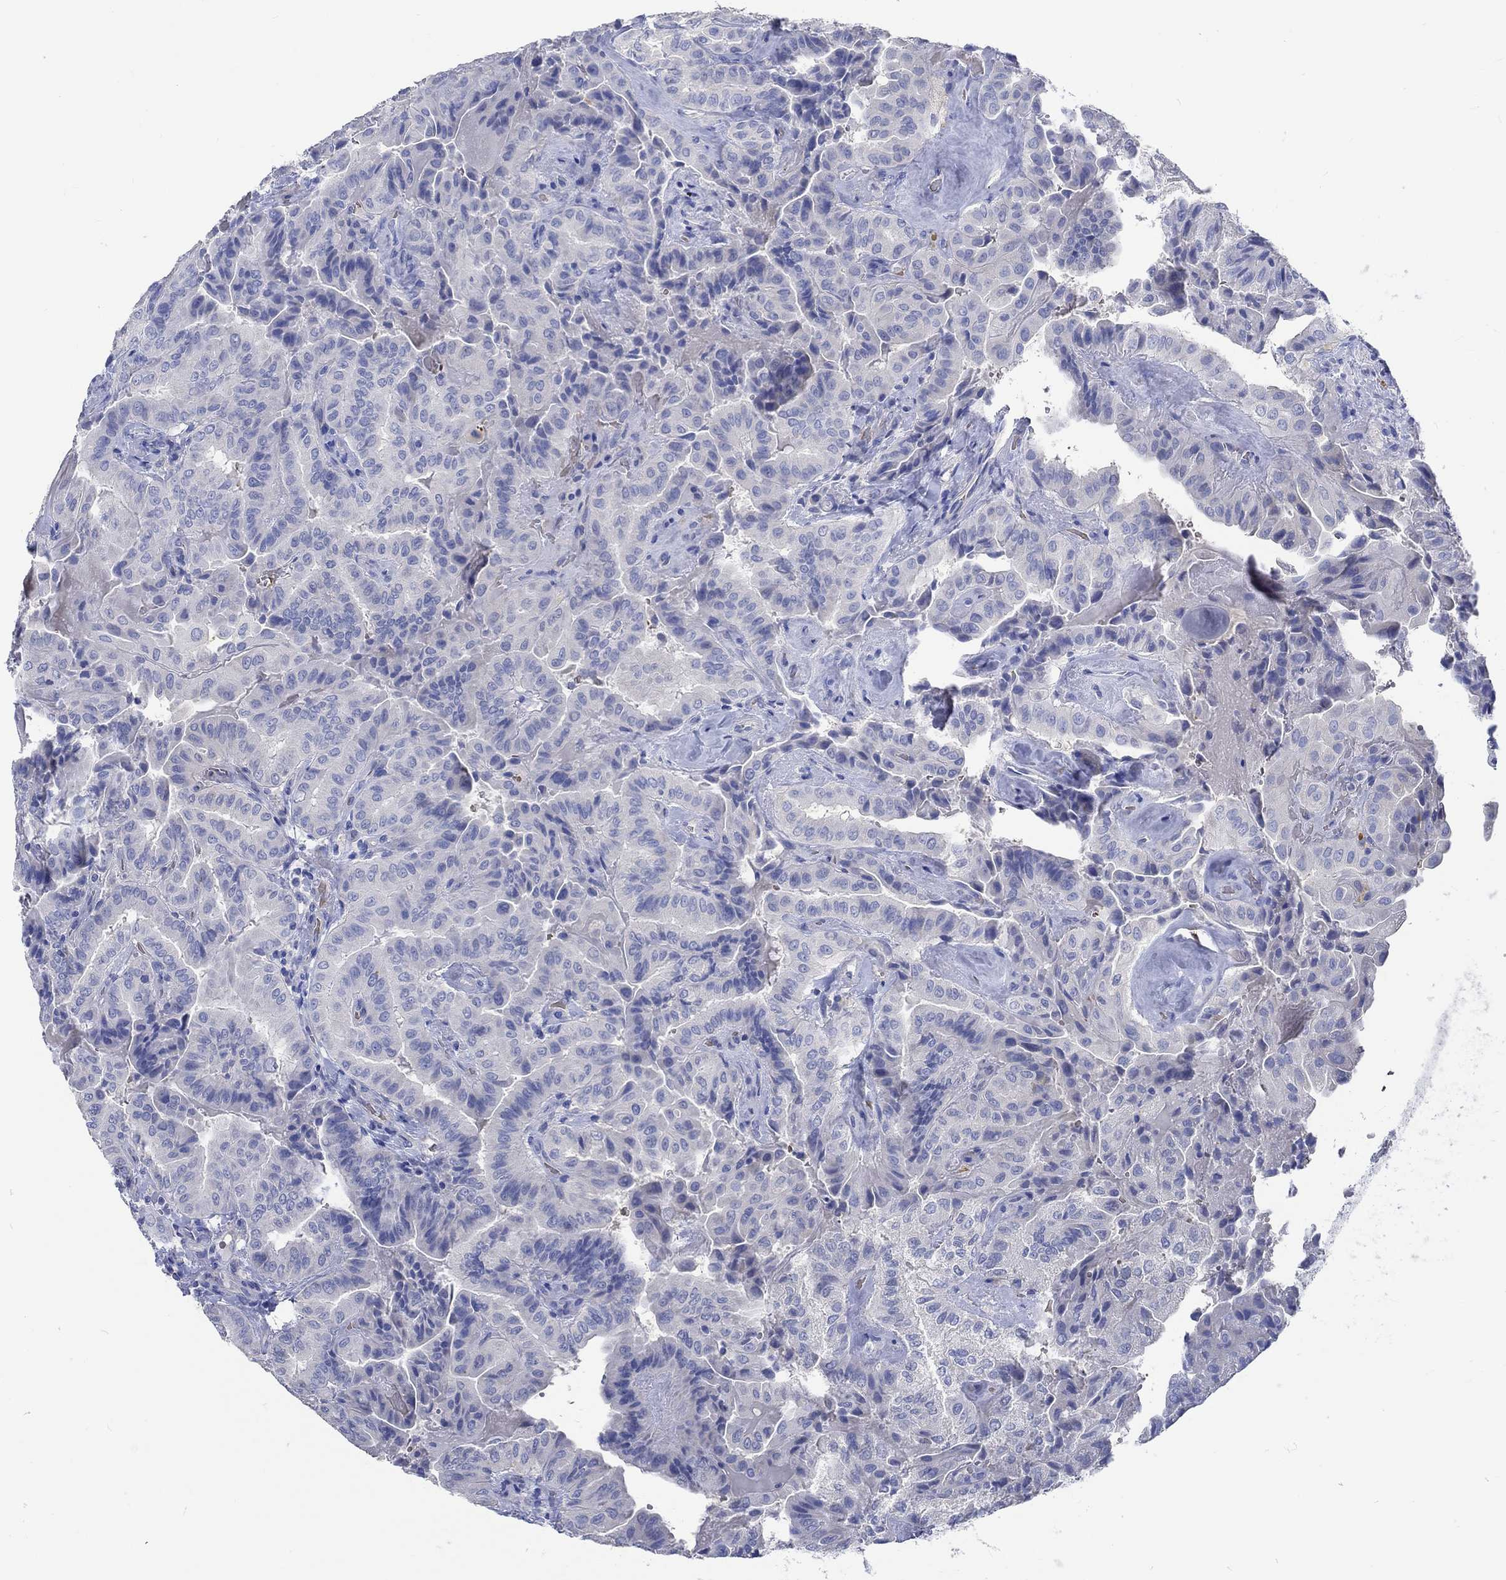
{"staining": {"intensity": "negative", "quantity": "none", "location": "none"}, "tissue": "thyroid cancer", "cell_type": "Tumor cells", "image_type": "cancer", "snomed": [{"axis": "morphology", "description": "Papillary adenocarcinoma, NOS"}, {"axis": "topography", "description": "Thyroid gland"}], "caption": "High magnification brightfield microscopy of papillary adenocarcinoma (thyroid) stained with DAB (3,3'-diaminobenzidine) (brown) and counterstained with hematoxylin (blue): tumor cells show no significant positivity. (DAB IHC with hematoxylin counter stain).", "gene": "KCNA1", "patient": {"sex": "female", "age": 68}}